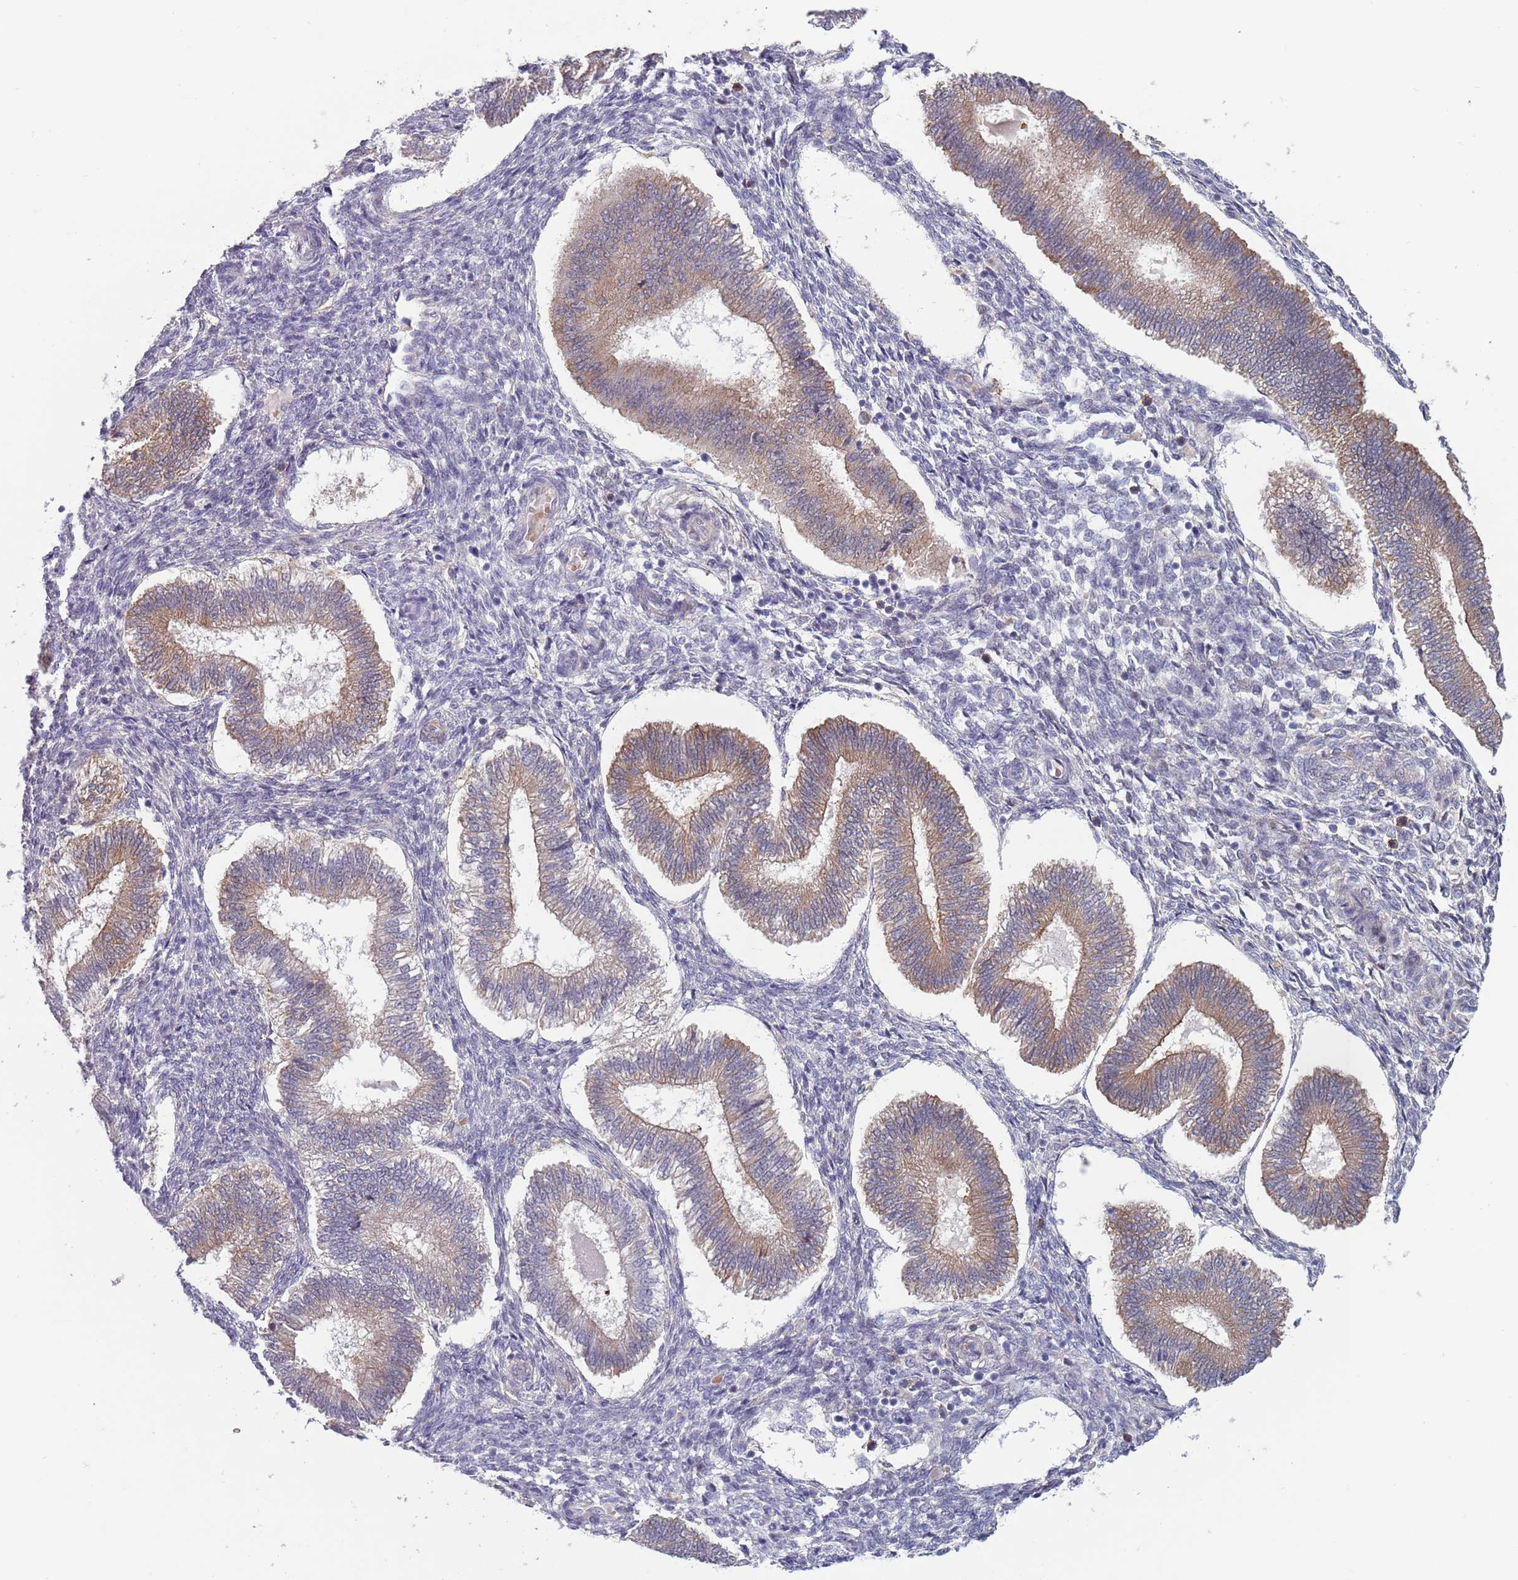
{"staining": {"intensity": "negative", "quantity": "none", "location": "none"}, "tissue": "endometrium", "cell_type": "Cells in endometrial stroma", "image_type": "normal", "snomed": [{"axis": "morphology", "description": "Normal tissue, NOS"}, {"axis": "topography", "description": "Endometrium"}], "caption": "There is no significant positivity in cells in endometrial stroma of endometrium. The staining is performed using DAB (3,3'-diaminobenzidine) brown chromogen with nuclei counter-stained in using hematoxylin.", "gene": "CLNS1A", "patient": {"sex": "female", "age": 25}}